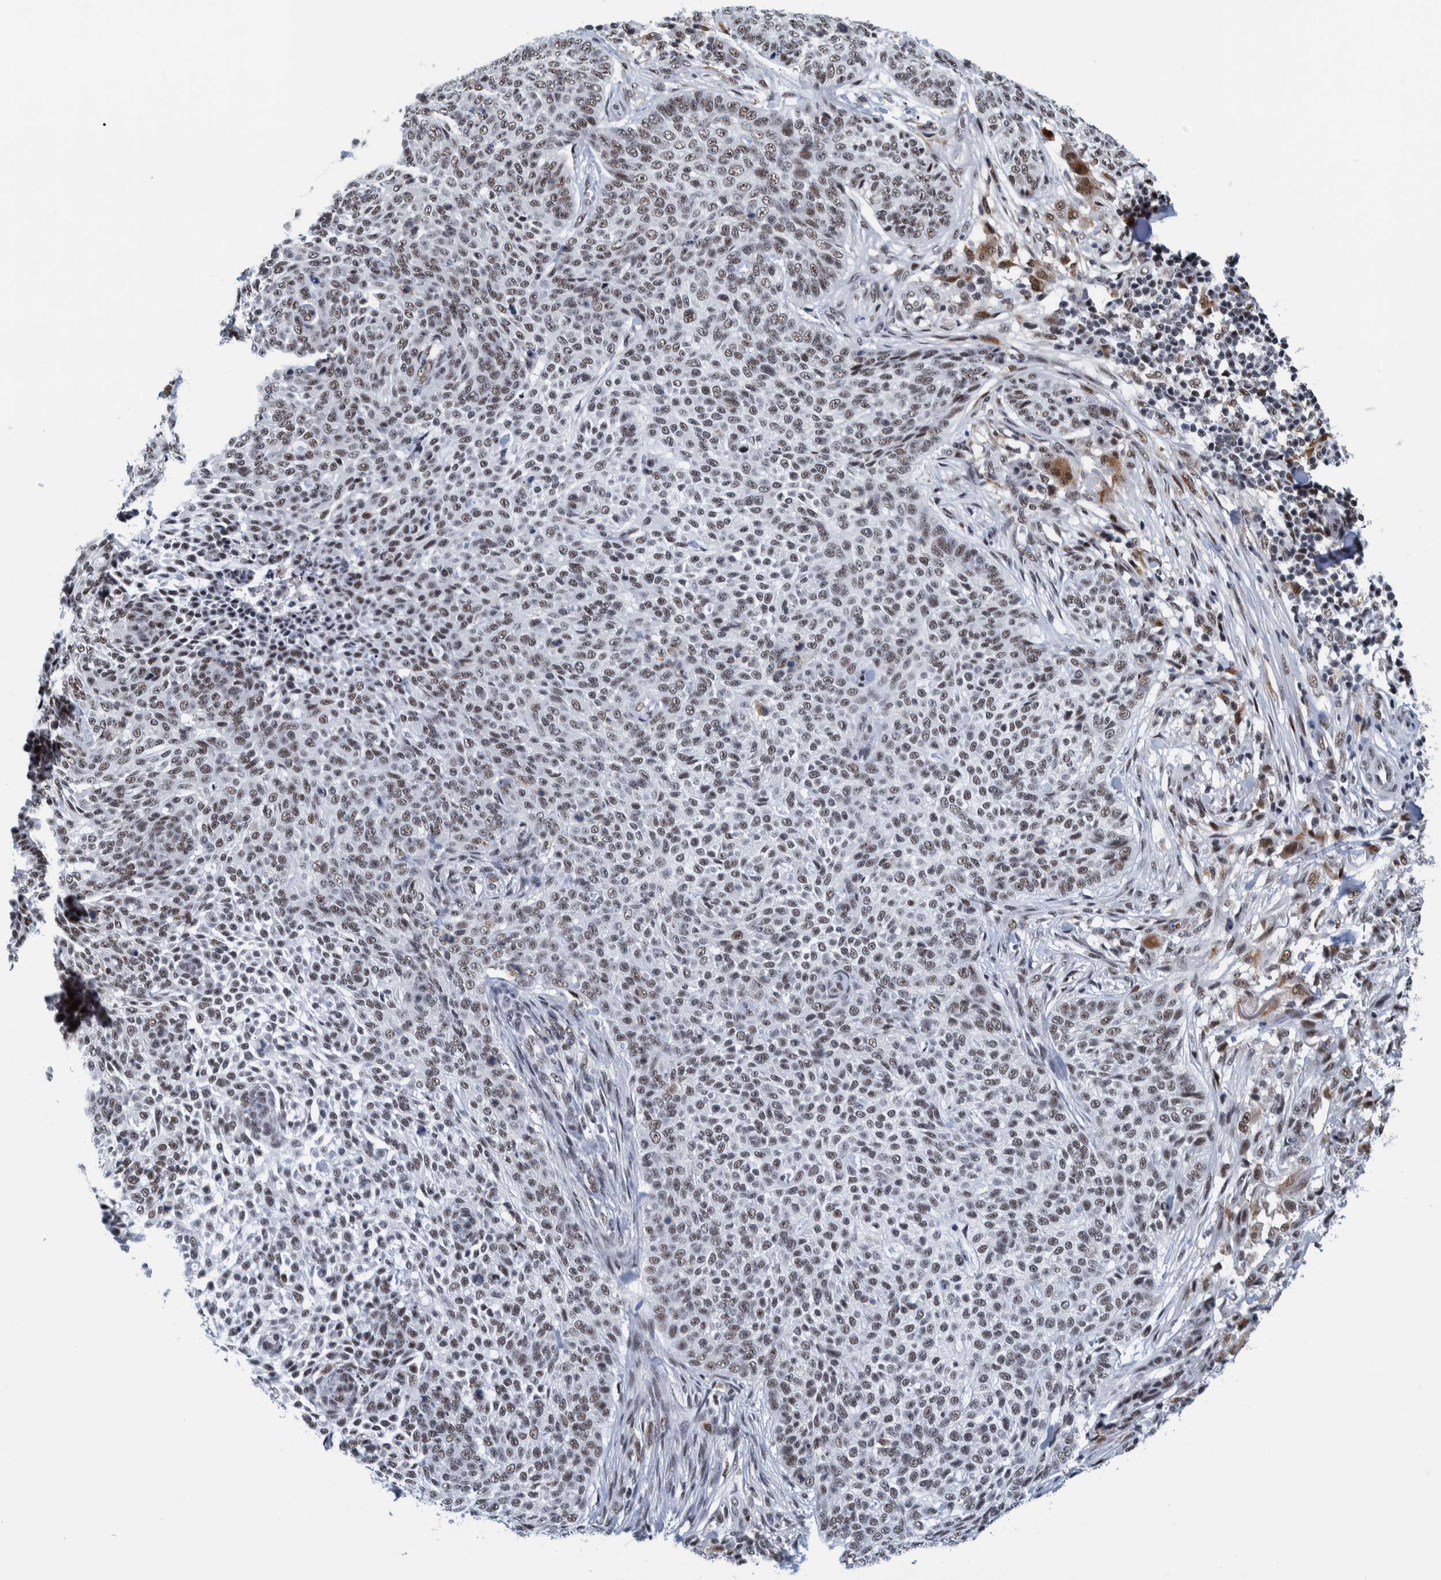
{"staining": {"intensity": "weak", "quantity": ">75%", "location": "nuclear"}, "tissue": "skin cancer", "cell_type": "Tumor cells", "image_type": "cancer", "snomed": [{"axis": "morphology", "description": "Basal cell carcinoma"}, {"axis": "topography", "description": "Skin"}], "caption": "The immunohistochemical stain labels weak nuclear staining in tumor cells of basal cell carcinoma (skin) tissue.", "gene": "EFTUD2", "patient": {"sex": "female", "age": 64}}